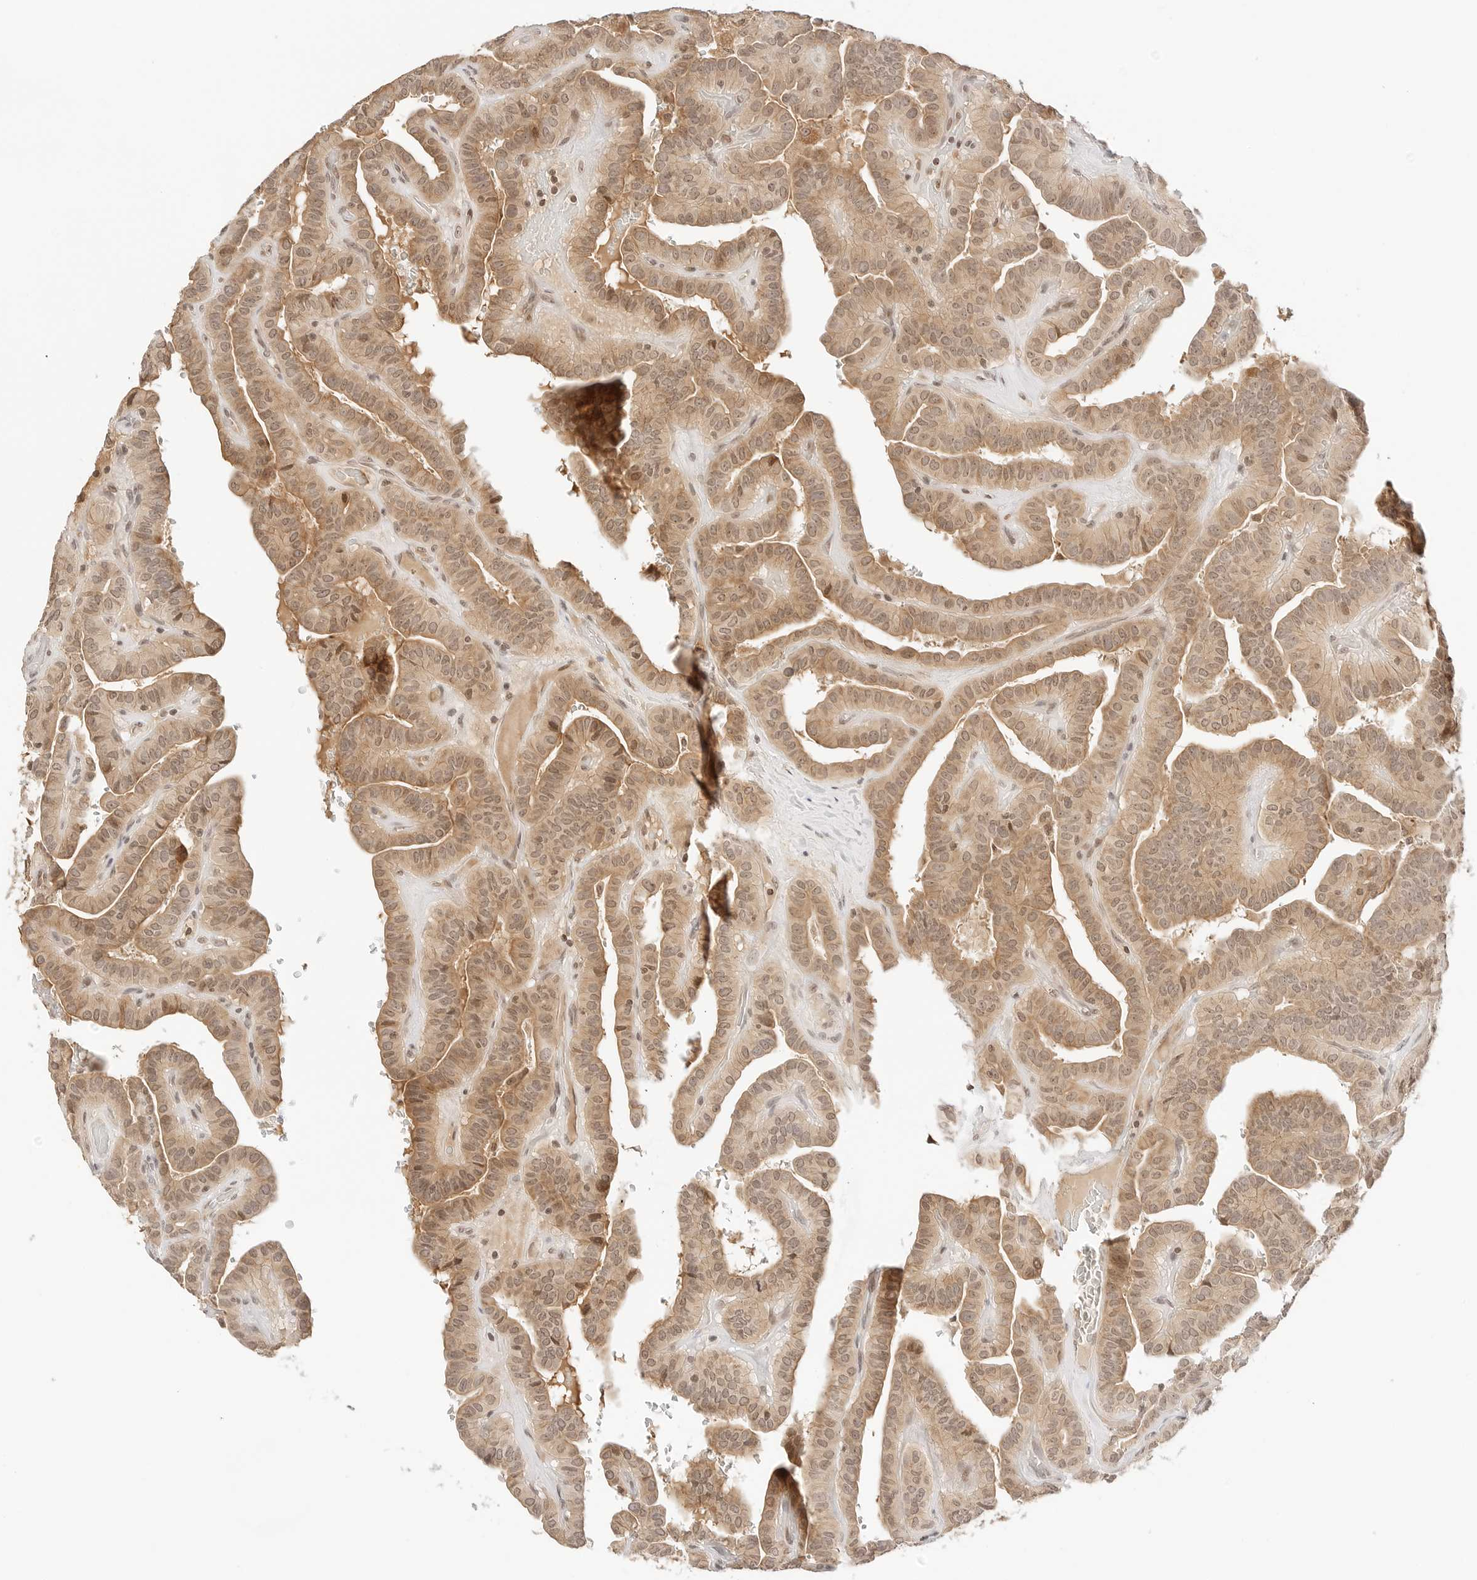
{"staining": {"intensity": "moderate", "quantity": ">75%", "location": "cytoplasmic/membranous,nuclear"}, "tissue": "thyroid cancer", "cell_type": "Tumor cells", "image_type": "cancer", "snomed": [{"axis": "morphology", "description": "Papillary adenocarcinoma, NOS"}, {"axis": "topography", "description": "Thyroid gland"}], "caption": "Tumor cells reveal medium levels of moderate cytoplasmic/membranous and nuclear positivity in about >75% of cells in human thyroid papillary adenocarcinoma. The staining was performed using DAB (3,3'-diaminobenzidine) to visualize the protein expression in brown, while the nuclei were stained in blue with hematoxylin (Magnification: 20x).", "gene": "SEPTIN4", "patient": {"sex": "male", "age": 77}}